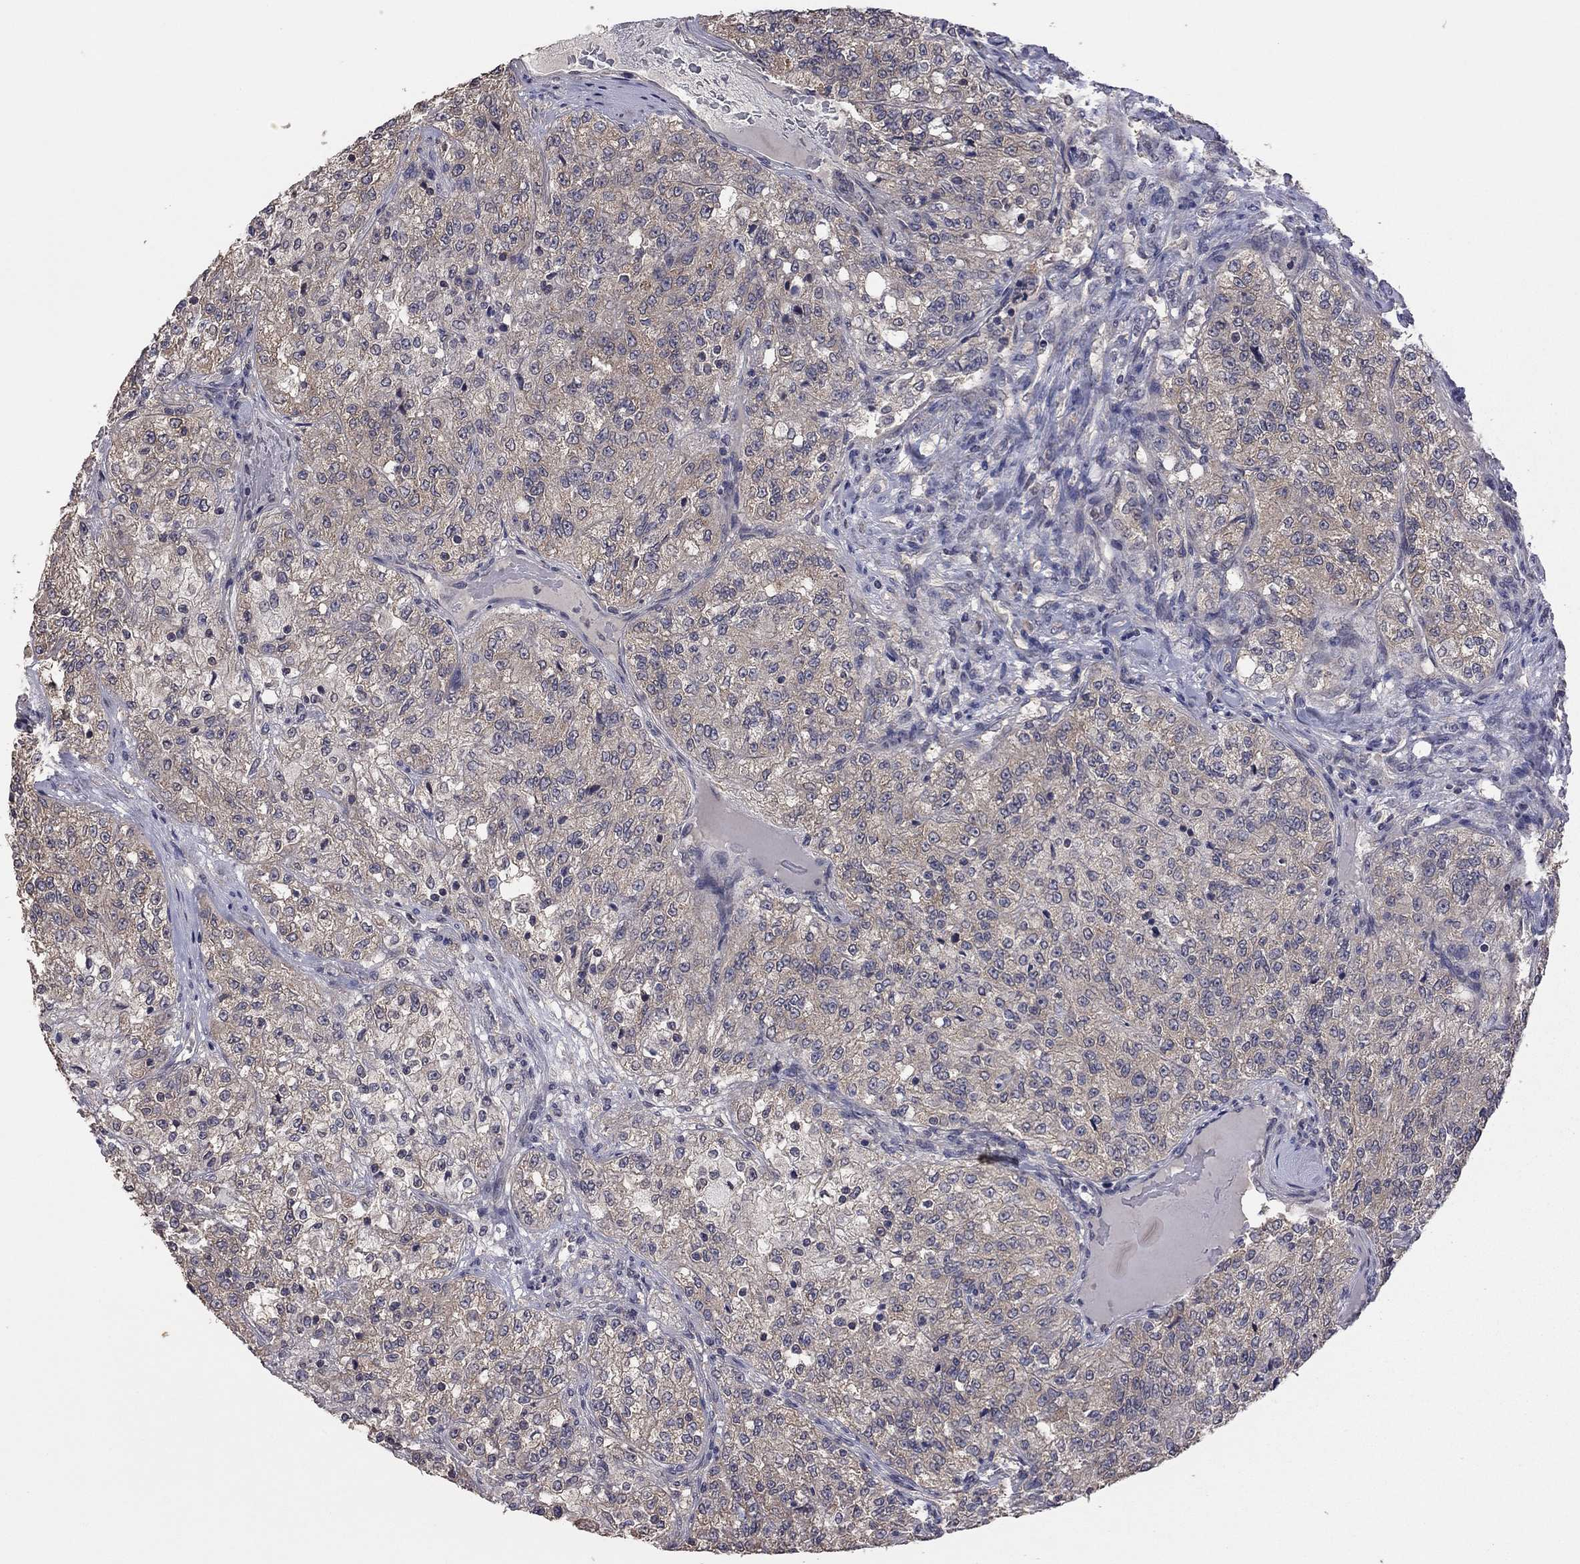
{"staining": {"intensity": "weak", "quantity": "25%-75%", "location": "cytoplasmic/membranous"}, "tissue": "renal cancer", "cell_type": "Tumor cells", "image_type": "cancer", "snomed": [{"axis": "morphology", "description": "Adenocarcinoma, NOS"}, {"axis": "topography", "description": "Kidney"}], "caption": "Renal adenocarcinoma stained with immunohistochemistry shows weak cytoplasmic/membranous positivity in approximately 25%-75% of tumor cells. (Brightfield microscopy of DAB IHC at high magnification).", "gene": "TSNARE1", "patient": {"sex": "female", "age": 63}}